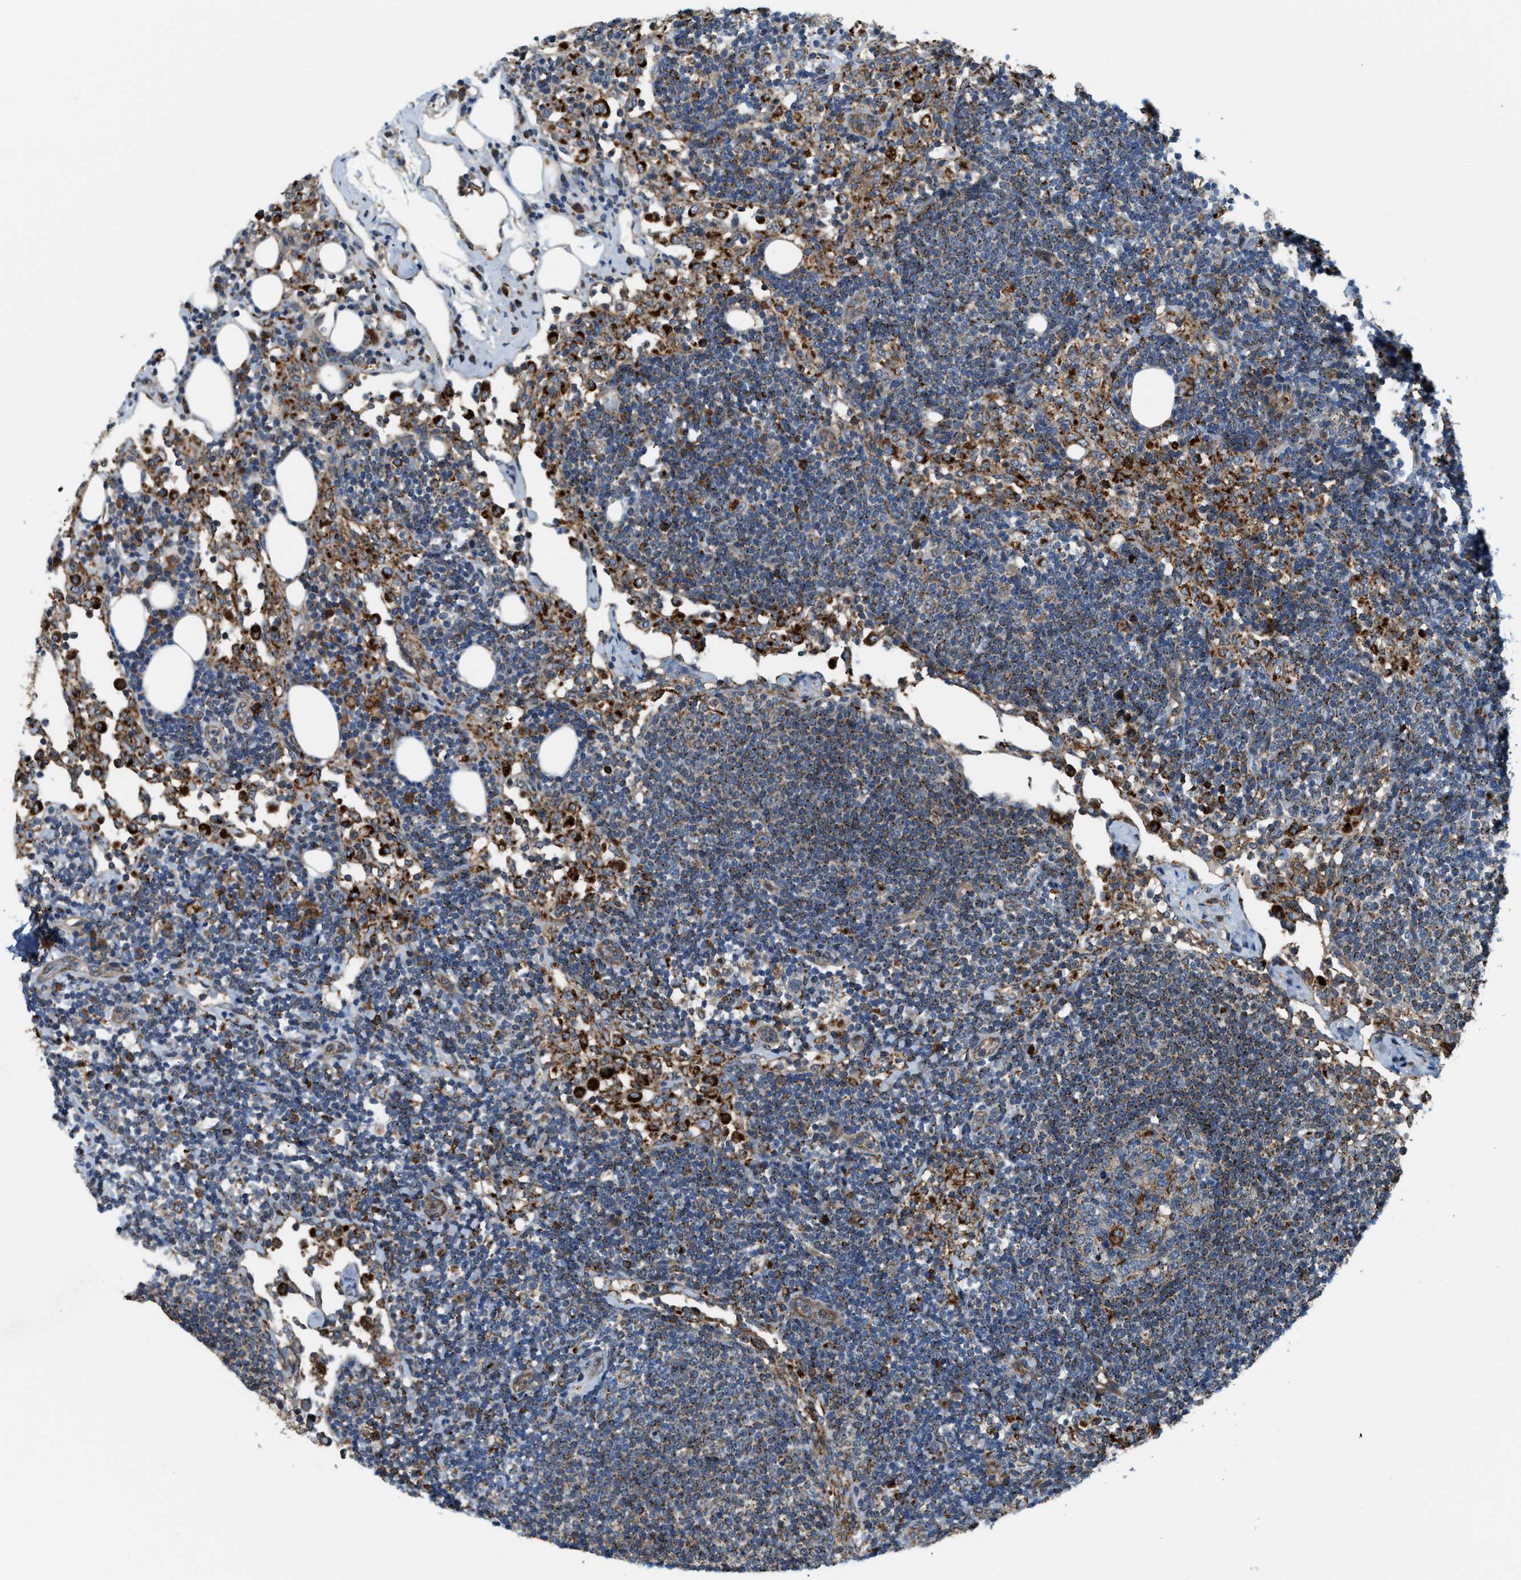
{"staining": {"intensity": "moderate", "quantity": ">75%", "location": "cytoplasmic/membranous"}, "tissue": "lymph node", "cell_type": "Germinal center cells", "image_type": "normal", "snomed": [{"axis": "morphology", "description": "Normal tissue, NOS"}, {"axis": "morphology", "description": "Carcinoid, malignant, NOS"}, {"axis": "topography", "description": "Lymph node"}], "caption": "The histopathology image reveals staining of benign lymph node, revealing moderate cytoplasmic/membranous protein positivity (brown color) within germinal center cells.", "gene": "STARD3NL", "patient": {"sex": "male", "age": 47}}